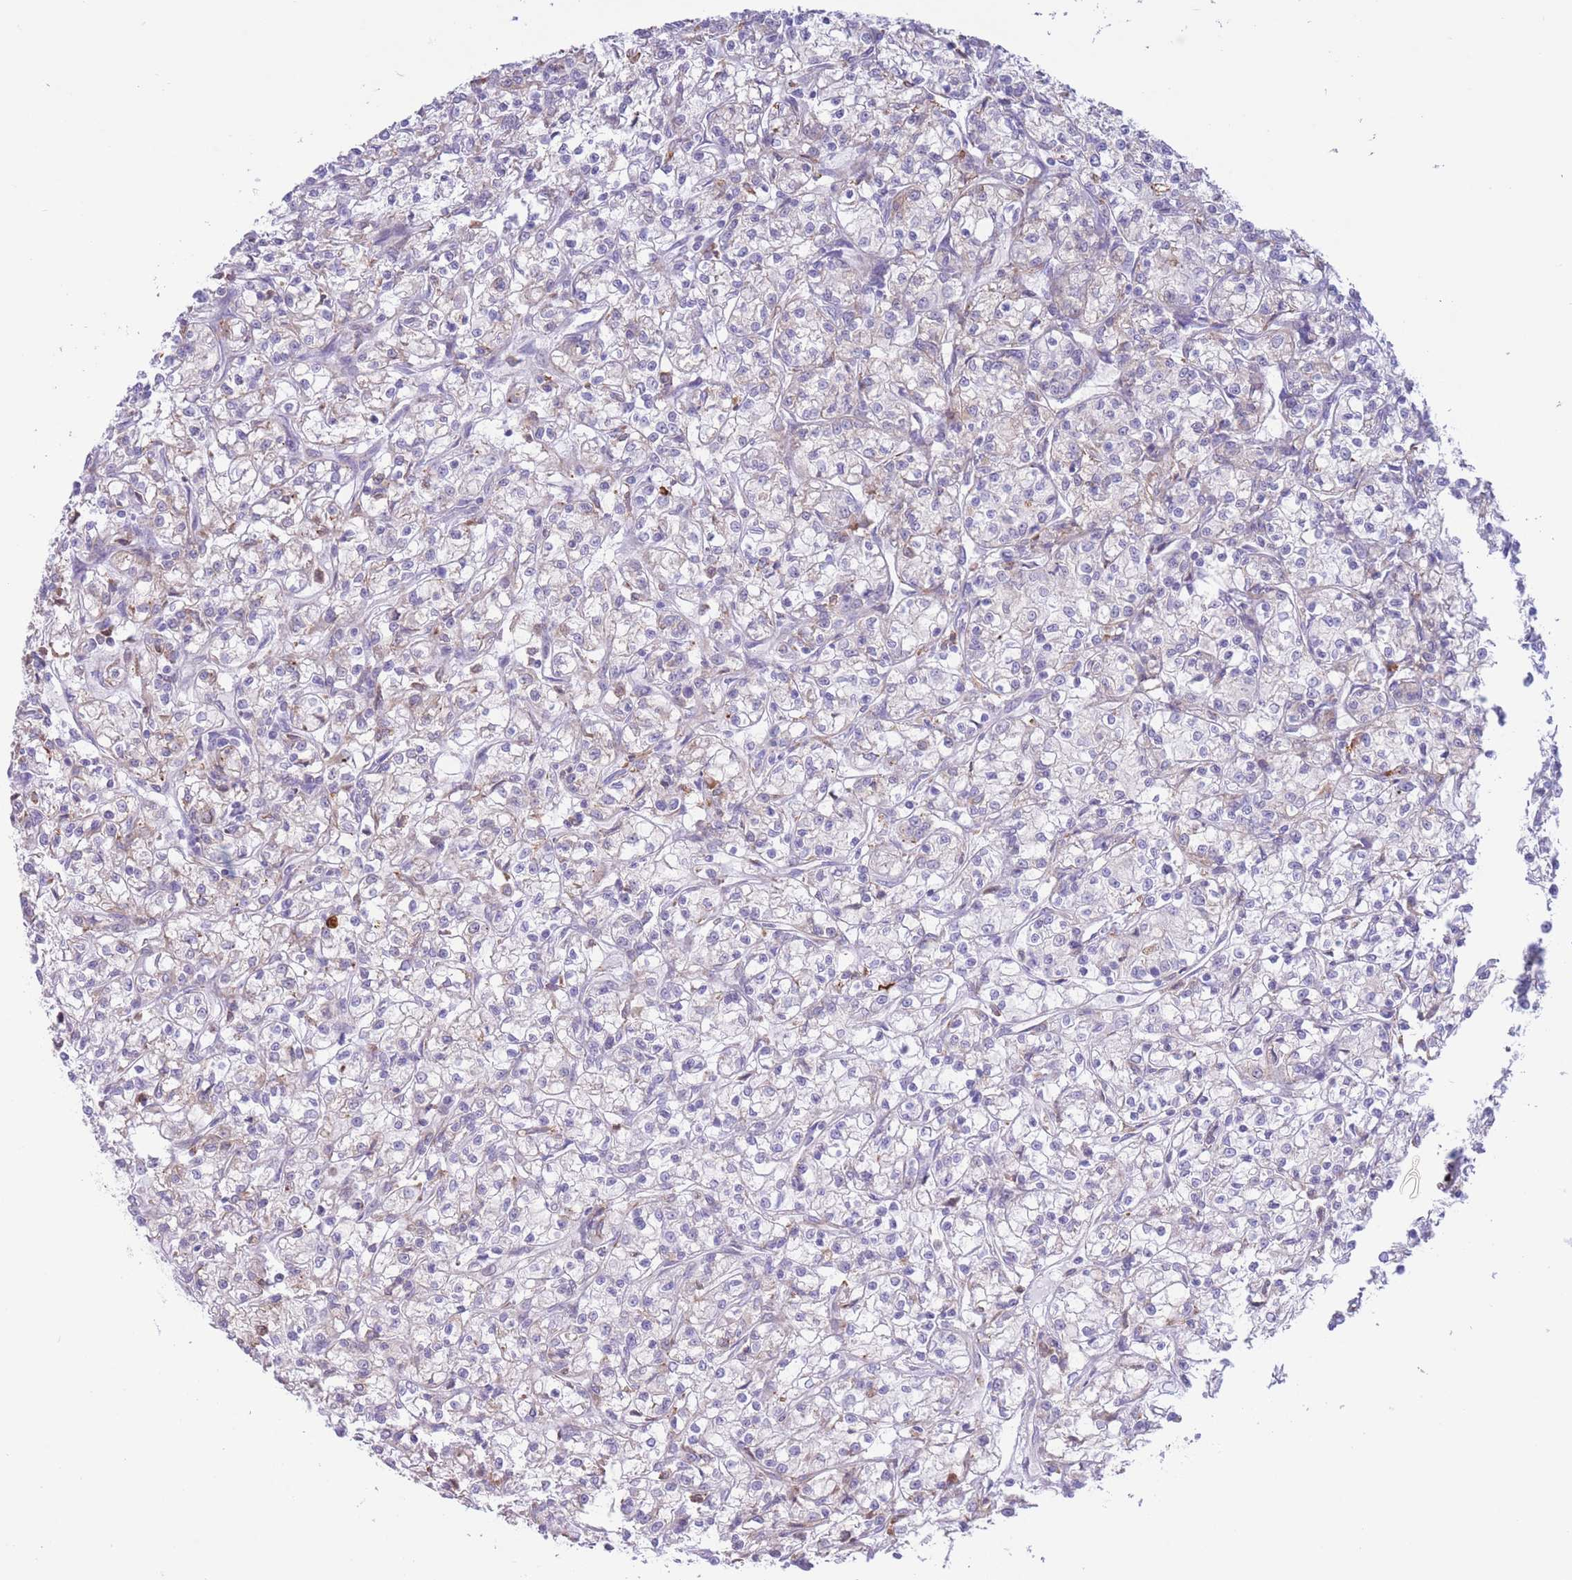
{"staining": {"intensity": "weak", "quantity": "<25%", "location": "cytoplasmic/membranous"}, "tissue": "renal cancer", "cell_type": "Tumor cells", "image_type": "cancer", "snomed": [{"axis": "morphology", "description": "Adenocarcinoma, NOS"}, {"axis": "topography", "description": "Kidney"}], "caption": "Immunohistochemical staining of renal cancer (adenocarcinoma) shows no significant staining in tumor cells.", "gene": "MYDGF", "patient": {"sex": "female", "age": 59}}